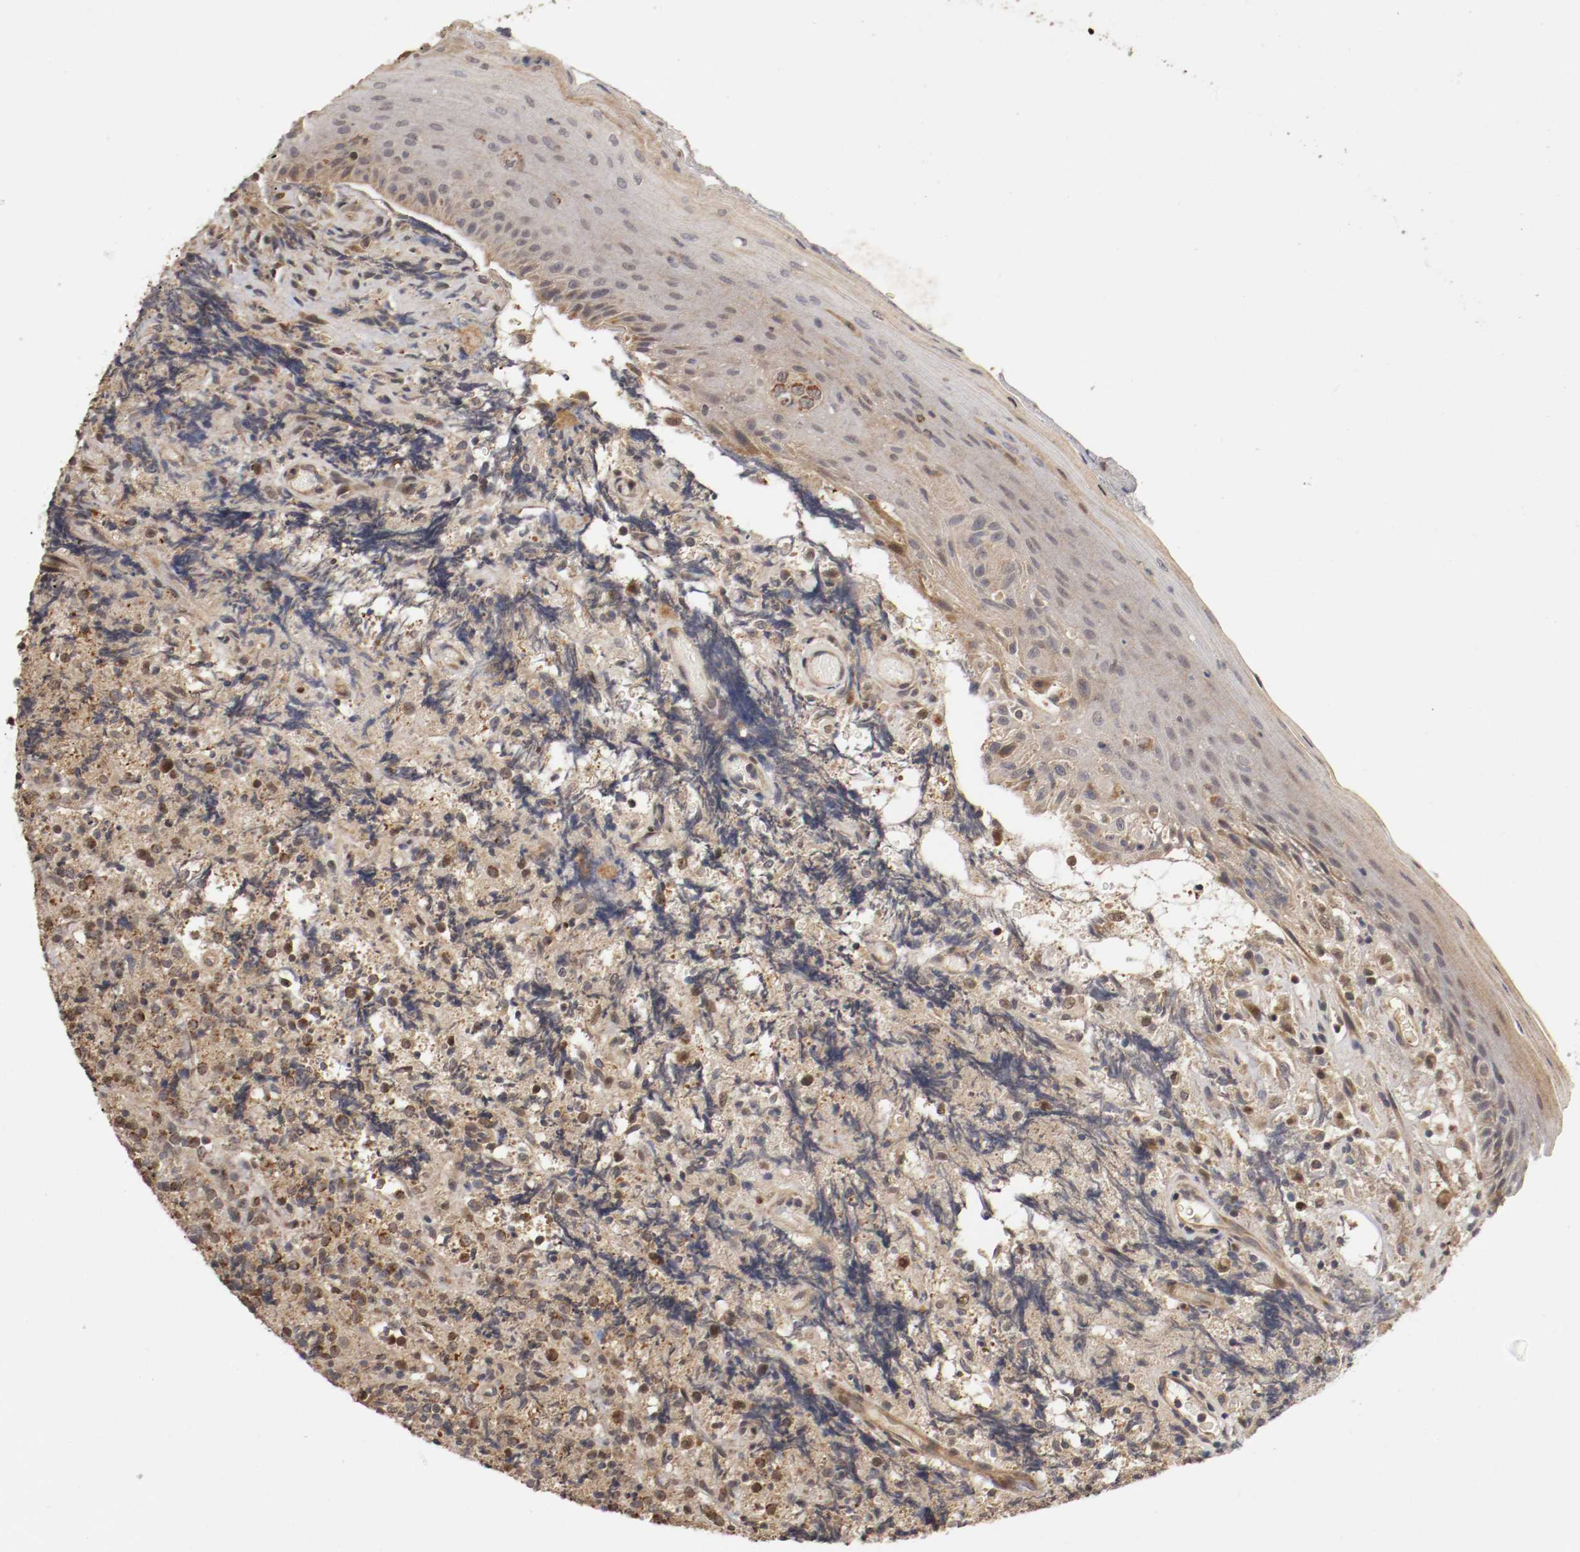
{"staining": {"intensity": "weak", "quantity": "25%-75%", "location": "cytoplasmic/membranous,nuclear"}, "tissue": "lymphoma", "cell_type": "Tumor cells", "image_type": "cancer", "snomed": [{"axis": "morphology", "description": "Malignant lymphoma, non-Hodgkin's type, High grade"}, {"axis": "topography", "description": "Tonsil"}], "caption": "Lymphoma stained with a brown dye reveals weak cytoplasmic/membranous and nuclear positive staining in about 25%-75% of tumor cells.", "gene": "TNFRSF1B", "patient": {"sex": "female", "age": 36}}